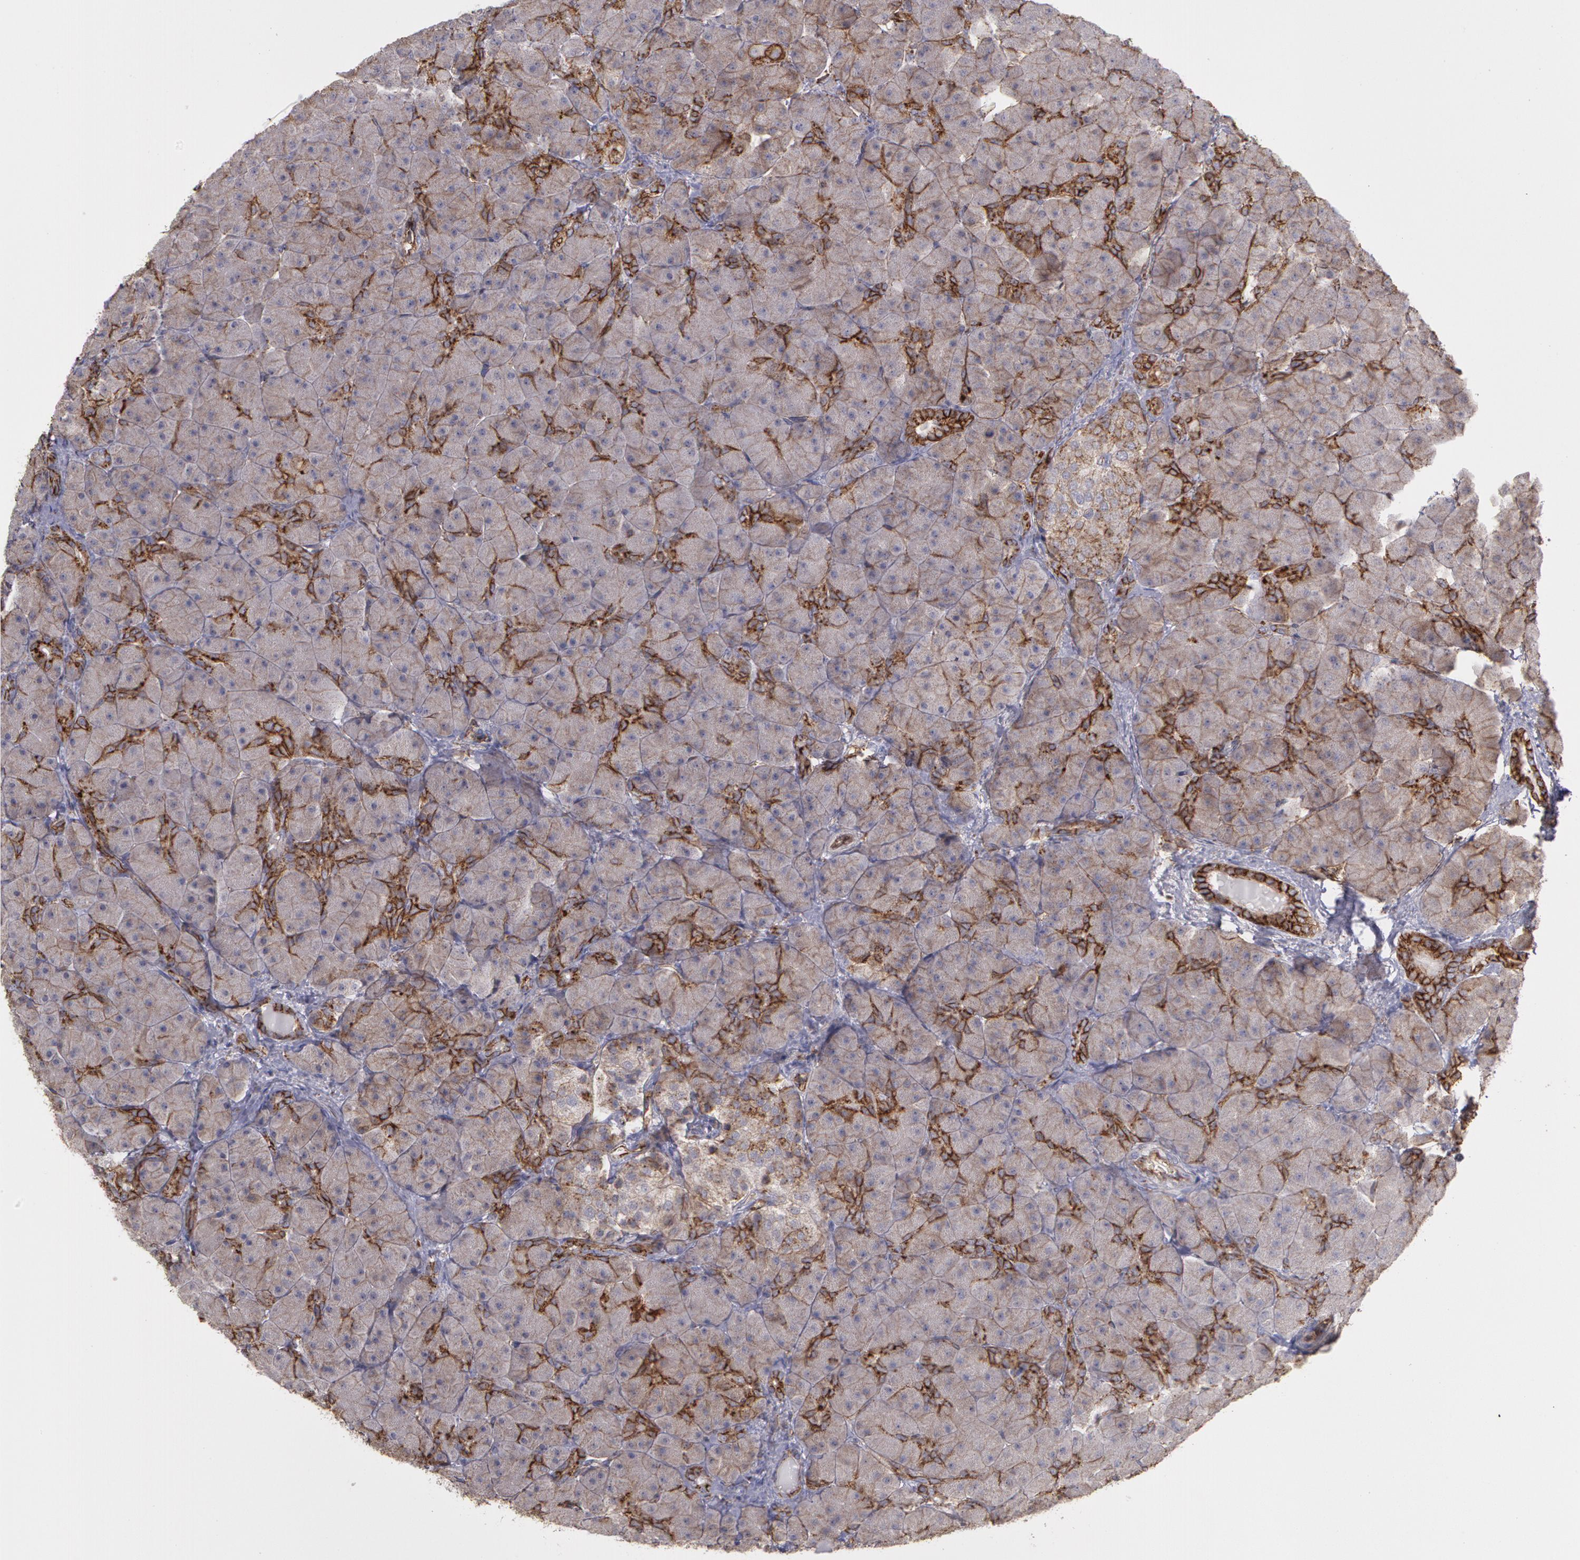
{"staining": {"intensity": "moderate", "quantity": ">75%", "location": "cytoplasmic/membranous"}, "tissue": "pancreas", "cell_type": "Exocrine glandular cells", "image_type": "normal", "snomed": [{"axis": "morphology", "description": "Normal tissue, NOS"}, {"axis": "topography", "description": "Pancreas"}], "caption": "A medium amount of moderate cytoplasmic/membranous staining is appreciated in approximately >75% of exocrine glandular cells in unremarkable pancreas. (DAB = brown stain, brightfield microscopy at high magnification).", "gene": "FLOT2", "patient": {"sex": "male", "age": 66}}